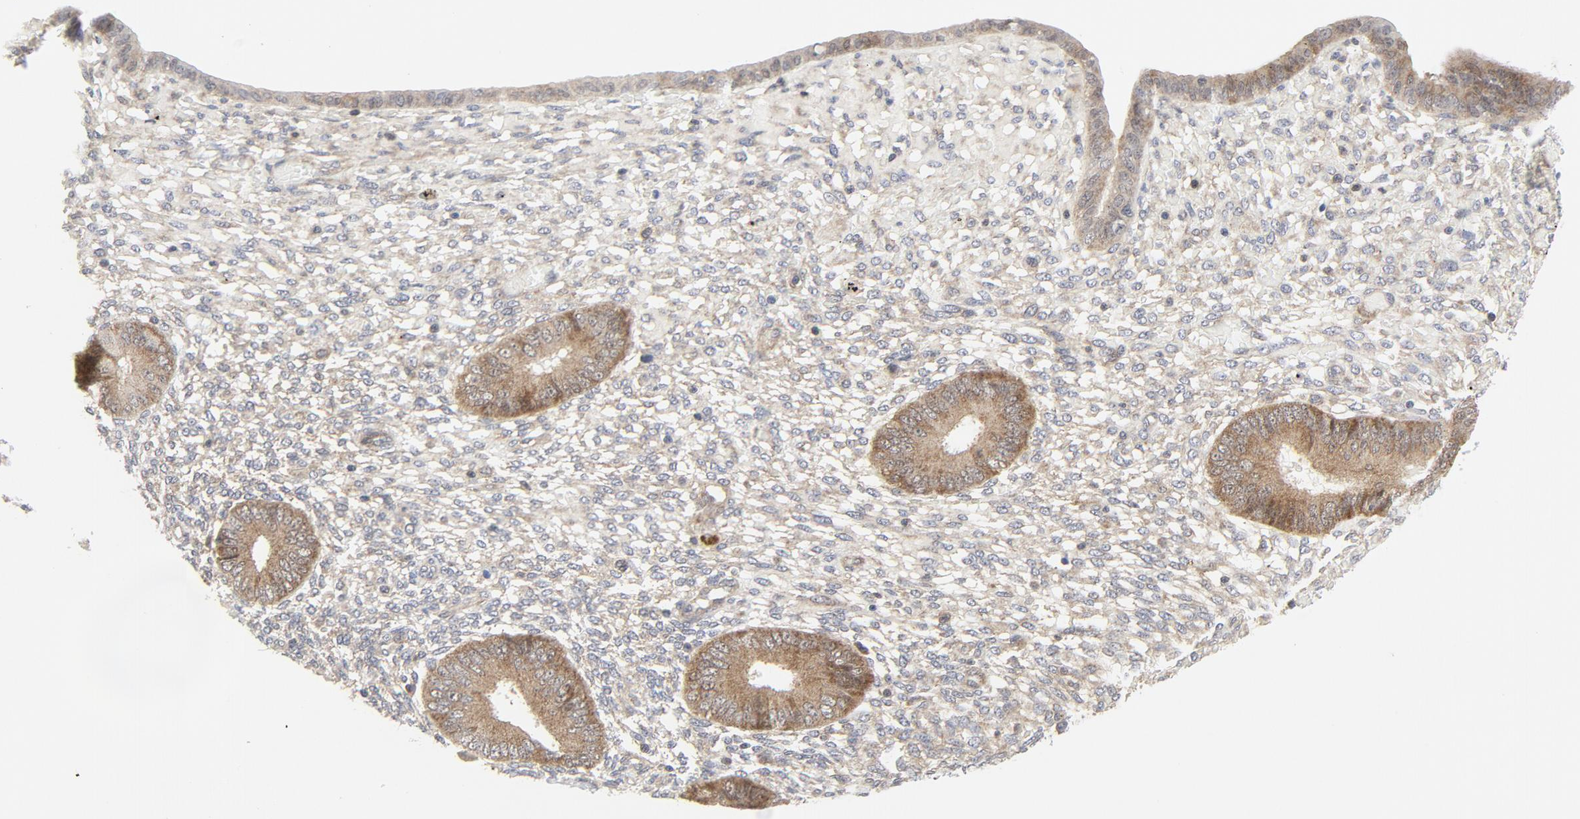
{"staining": {"intensity": "weak", "quantity": ">75%", "location": "cytoplasmic/membranous"}, "tissue": "endometrium", "cell_type": "Cells in endometrial stroma", "image_type": "normal", "snomed": [{"axis": "morphology", "description": "Normal tissue, NOS"}, {"axis": "topography", "description": "Endometrium"}], "caption": "Immunohistochemistry of normal endometrium demonstrates low levels of weak cytoplasmic/membranous positivity in about >75% of cells in endometrial stroma.", "gene": "MAP2K7", "patient": {"sex": "female", "age": 42}}